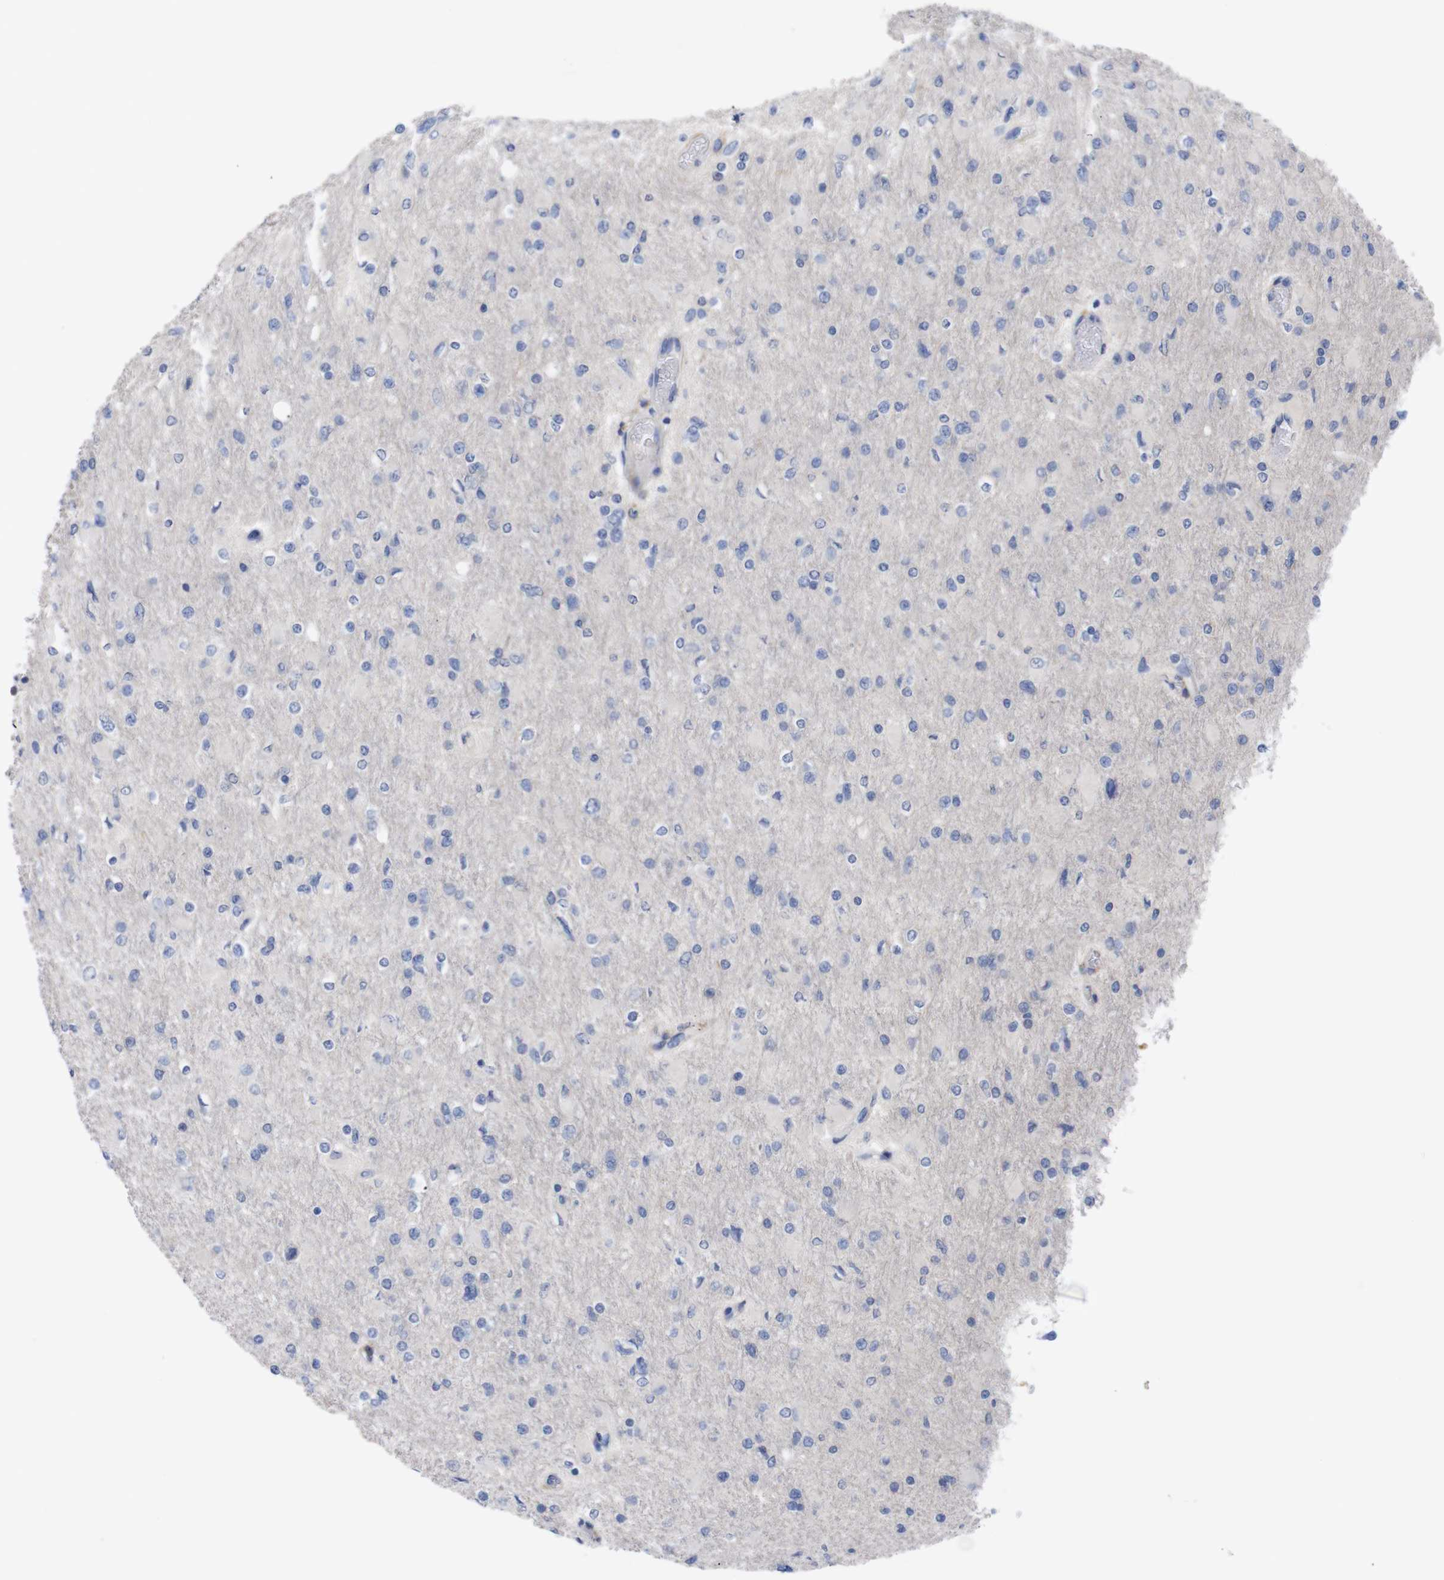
{"staining": {"intensity": "negative", "quantity": "none", "location": "none"}, "tissue": "glioma", "cell_type": "Tumor cells", "image_type": "cancer", "snomed": [{"axis": "morphology", "description": "Glioma, malignant, High grade"}, {"axis": "topography", "description": "Cerebral cortex"}], "caption": "This photomicrograph is of malignant glioma (high-grade) stained with IHC to label a protein in brown with the nuclei are counter-stained blue. There is no staining in tumor cells.", "gene": "C5AR1", "patient": {"sex": "female", "age": 36}}